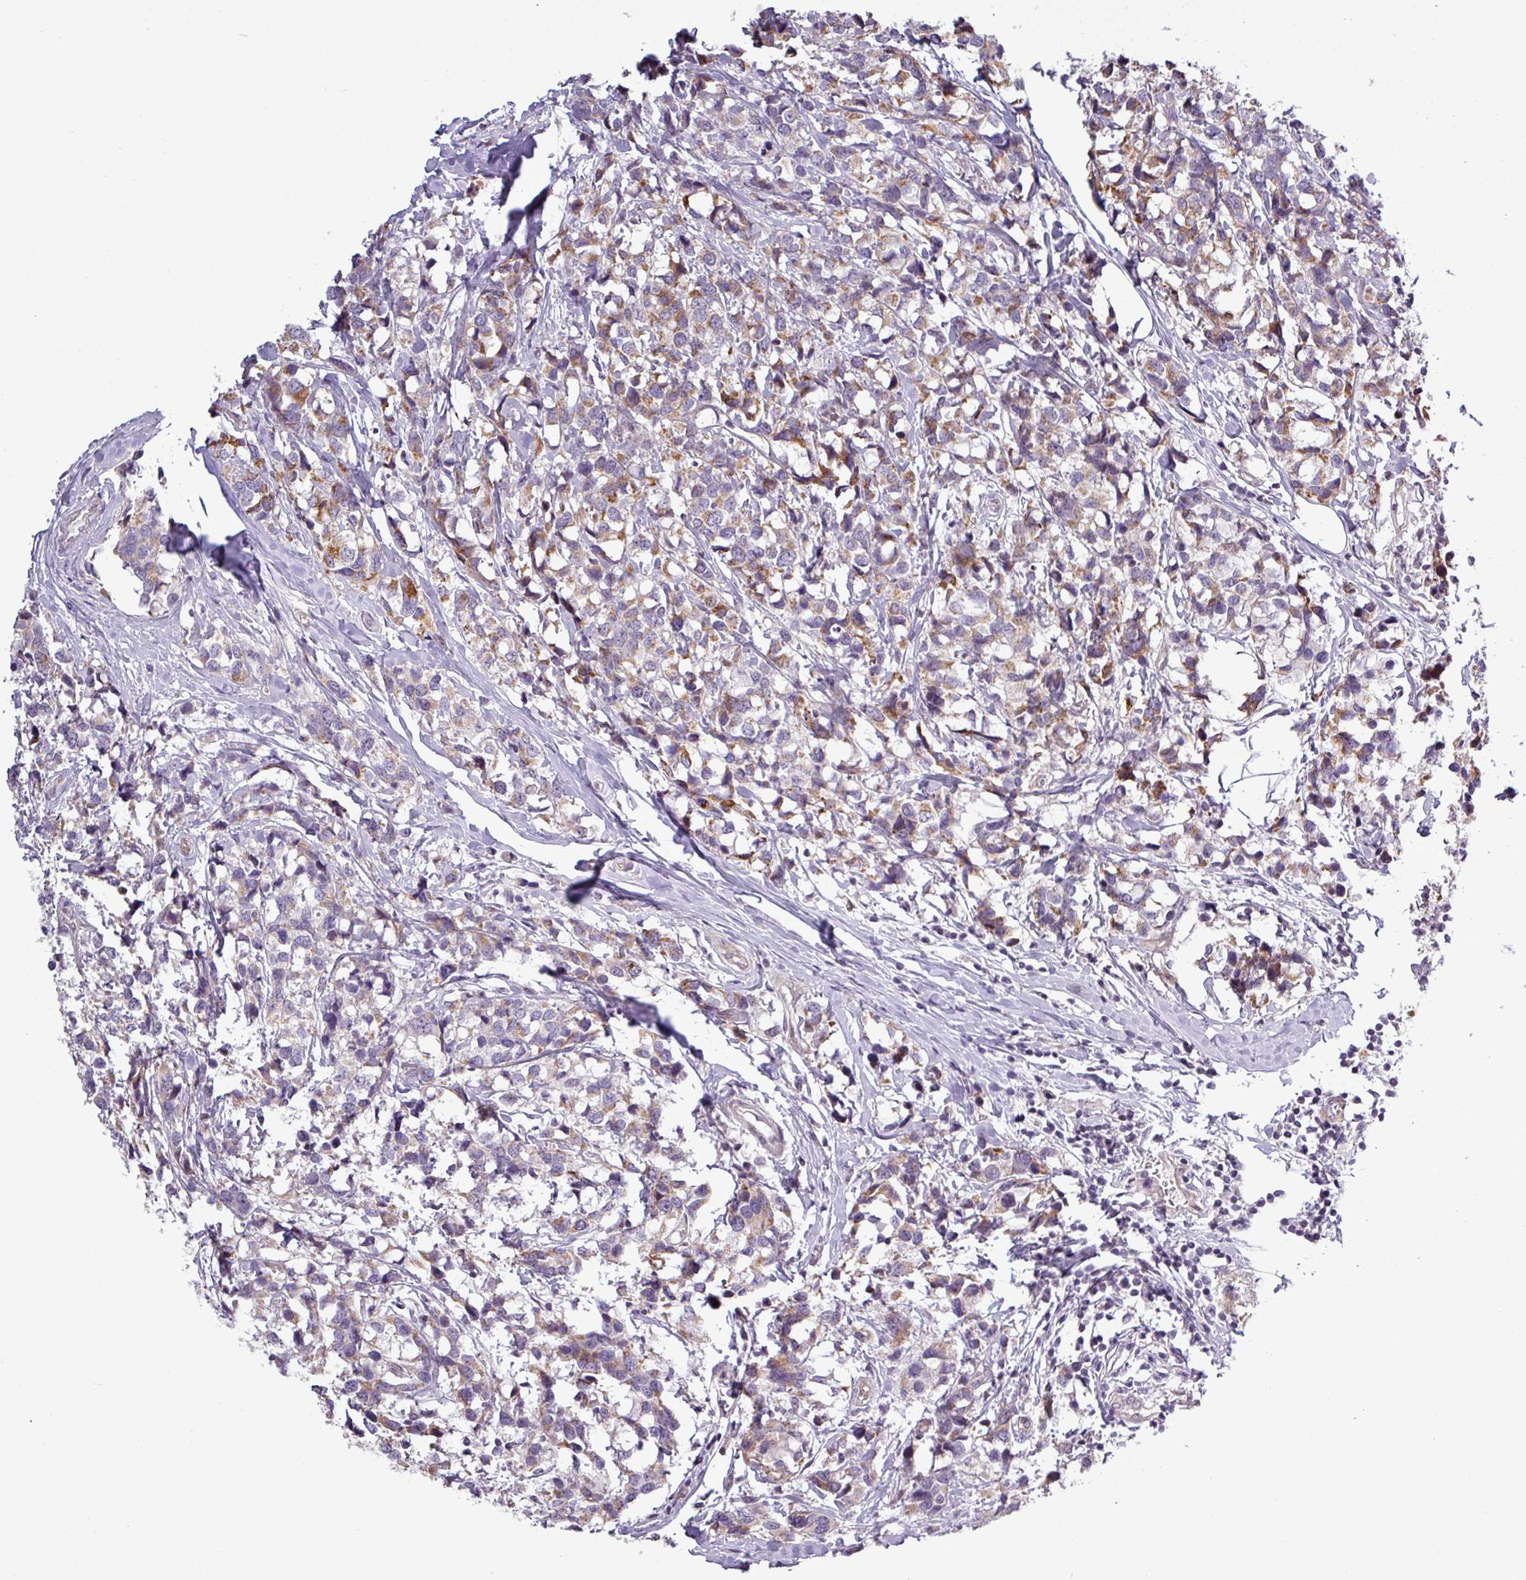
{"staining": {"intensity": "moderate", "quantity": "25%-75%", "location": "cytoplasmic/membranous"}, "tissue": "breast cancer", "cell_type": "Tumor cells", "image_type": "cancer", "snomed": [{"axis": "morphology", "description": "Lobular carcinoma"}, {"axis": "topography", "description": "Breast"}], "caption": "This is a micrograph of immunohistochemistry staining of lobular carcinoma (breast), which shows moderate staining in the cytoplasmic/membranous of tumor cells.", "gene": "GPT2", "patient": {"sex": "female", "age": 59}}